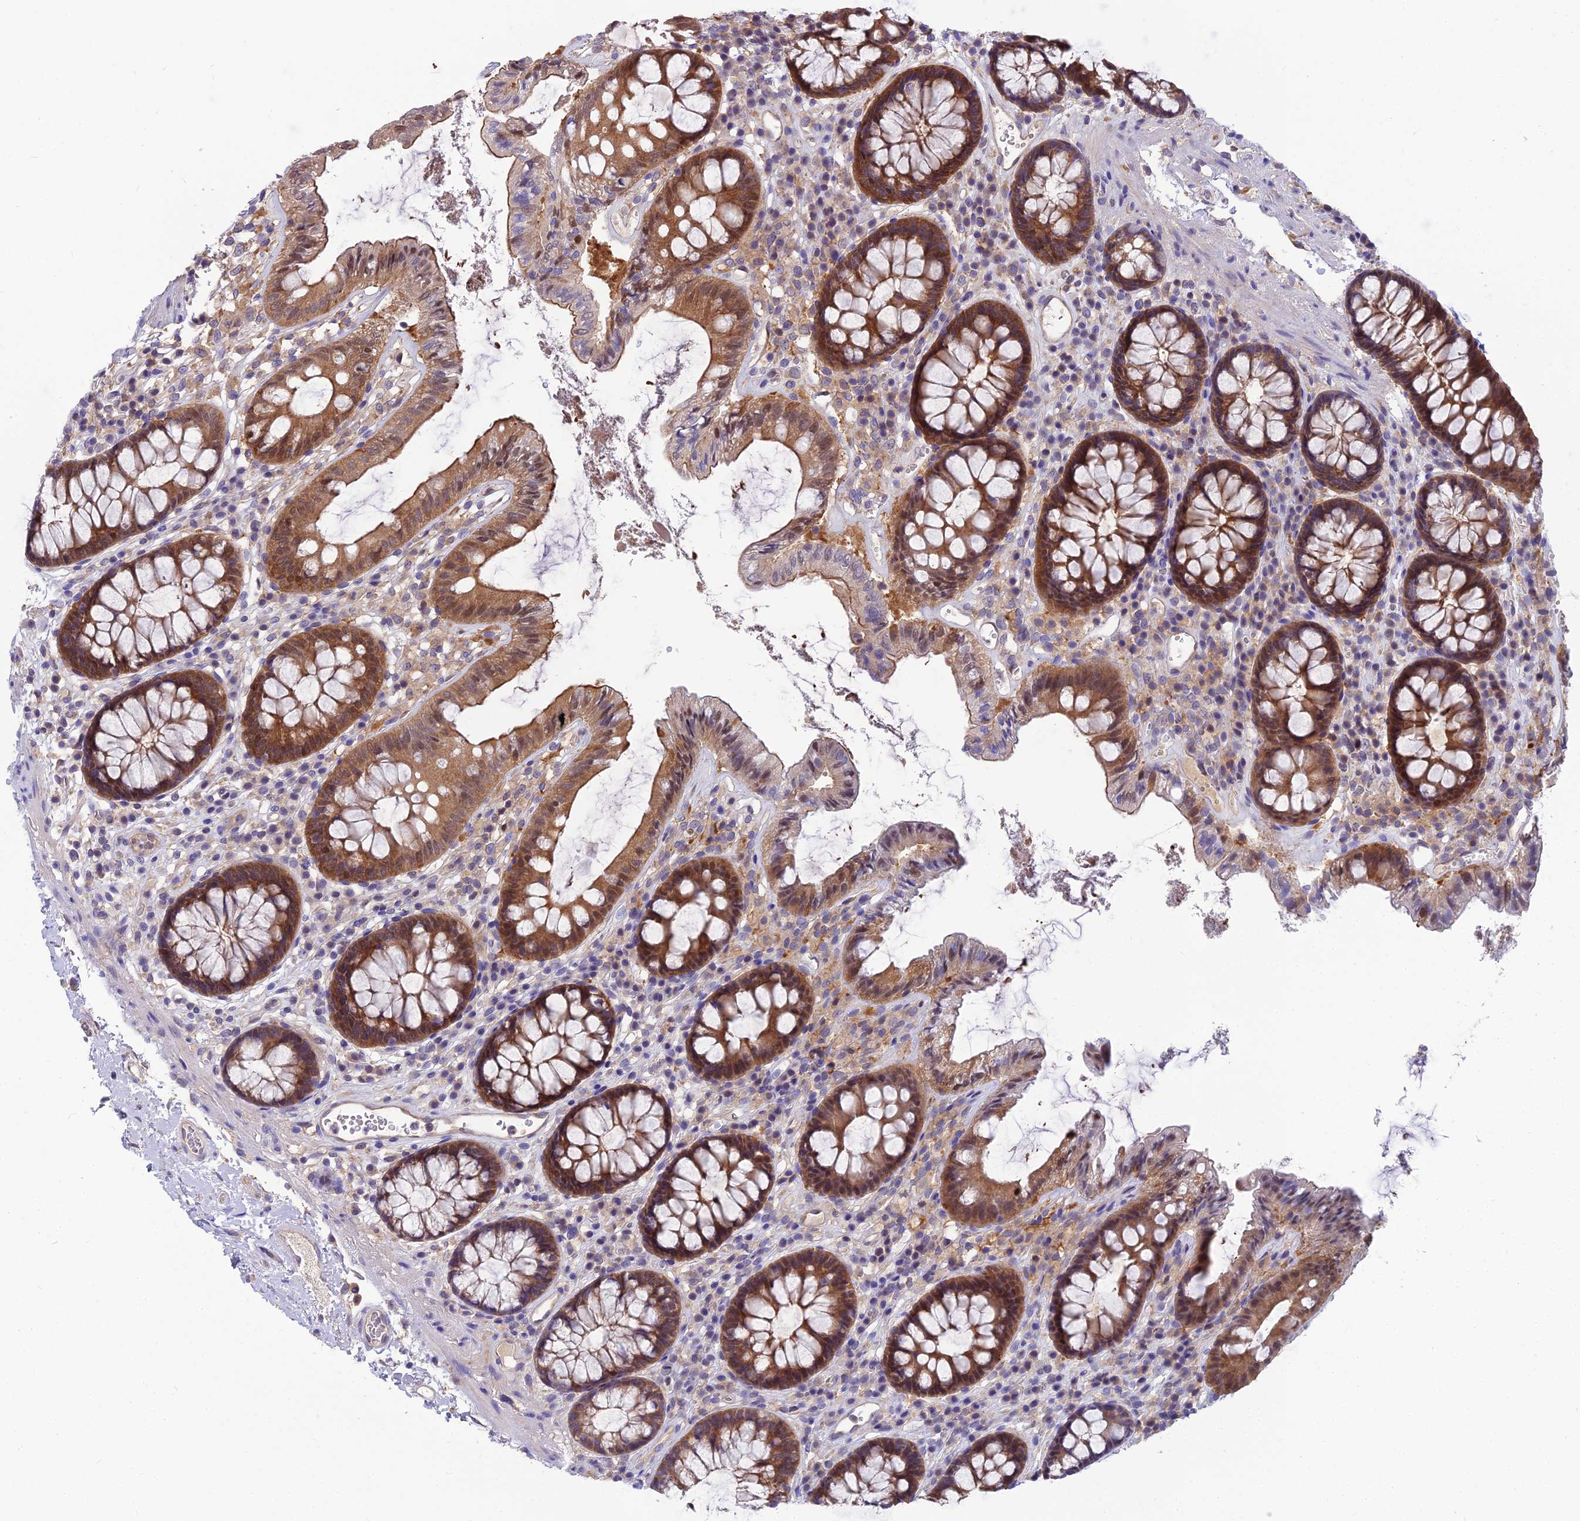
{"staining": {"intensity": "weak", "quantity": ">75%", "location": "cytoplasmic/membranous"}, "tissue": "colon", "cell_type": "Endothelial cells", "image_type": "normal", "snomed": [{"axis": "morphology", "description": "Normal tissue, NOS"}, {"axis": "topography", "description": "Colon"}], "caption": "Immunohistochemical staining of normal colon displays low levels of weak cytoplasmic/membranous expression in approximately >75% of endothelial cells. (DAB IHC, brown staining for protein, blue staining for nuclei).", "gene": "MVD", "patient": {"sex": "male", "age": 84}}